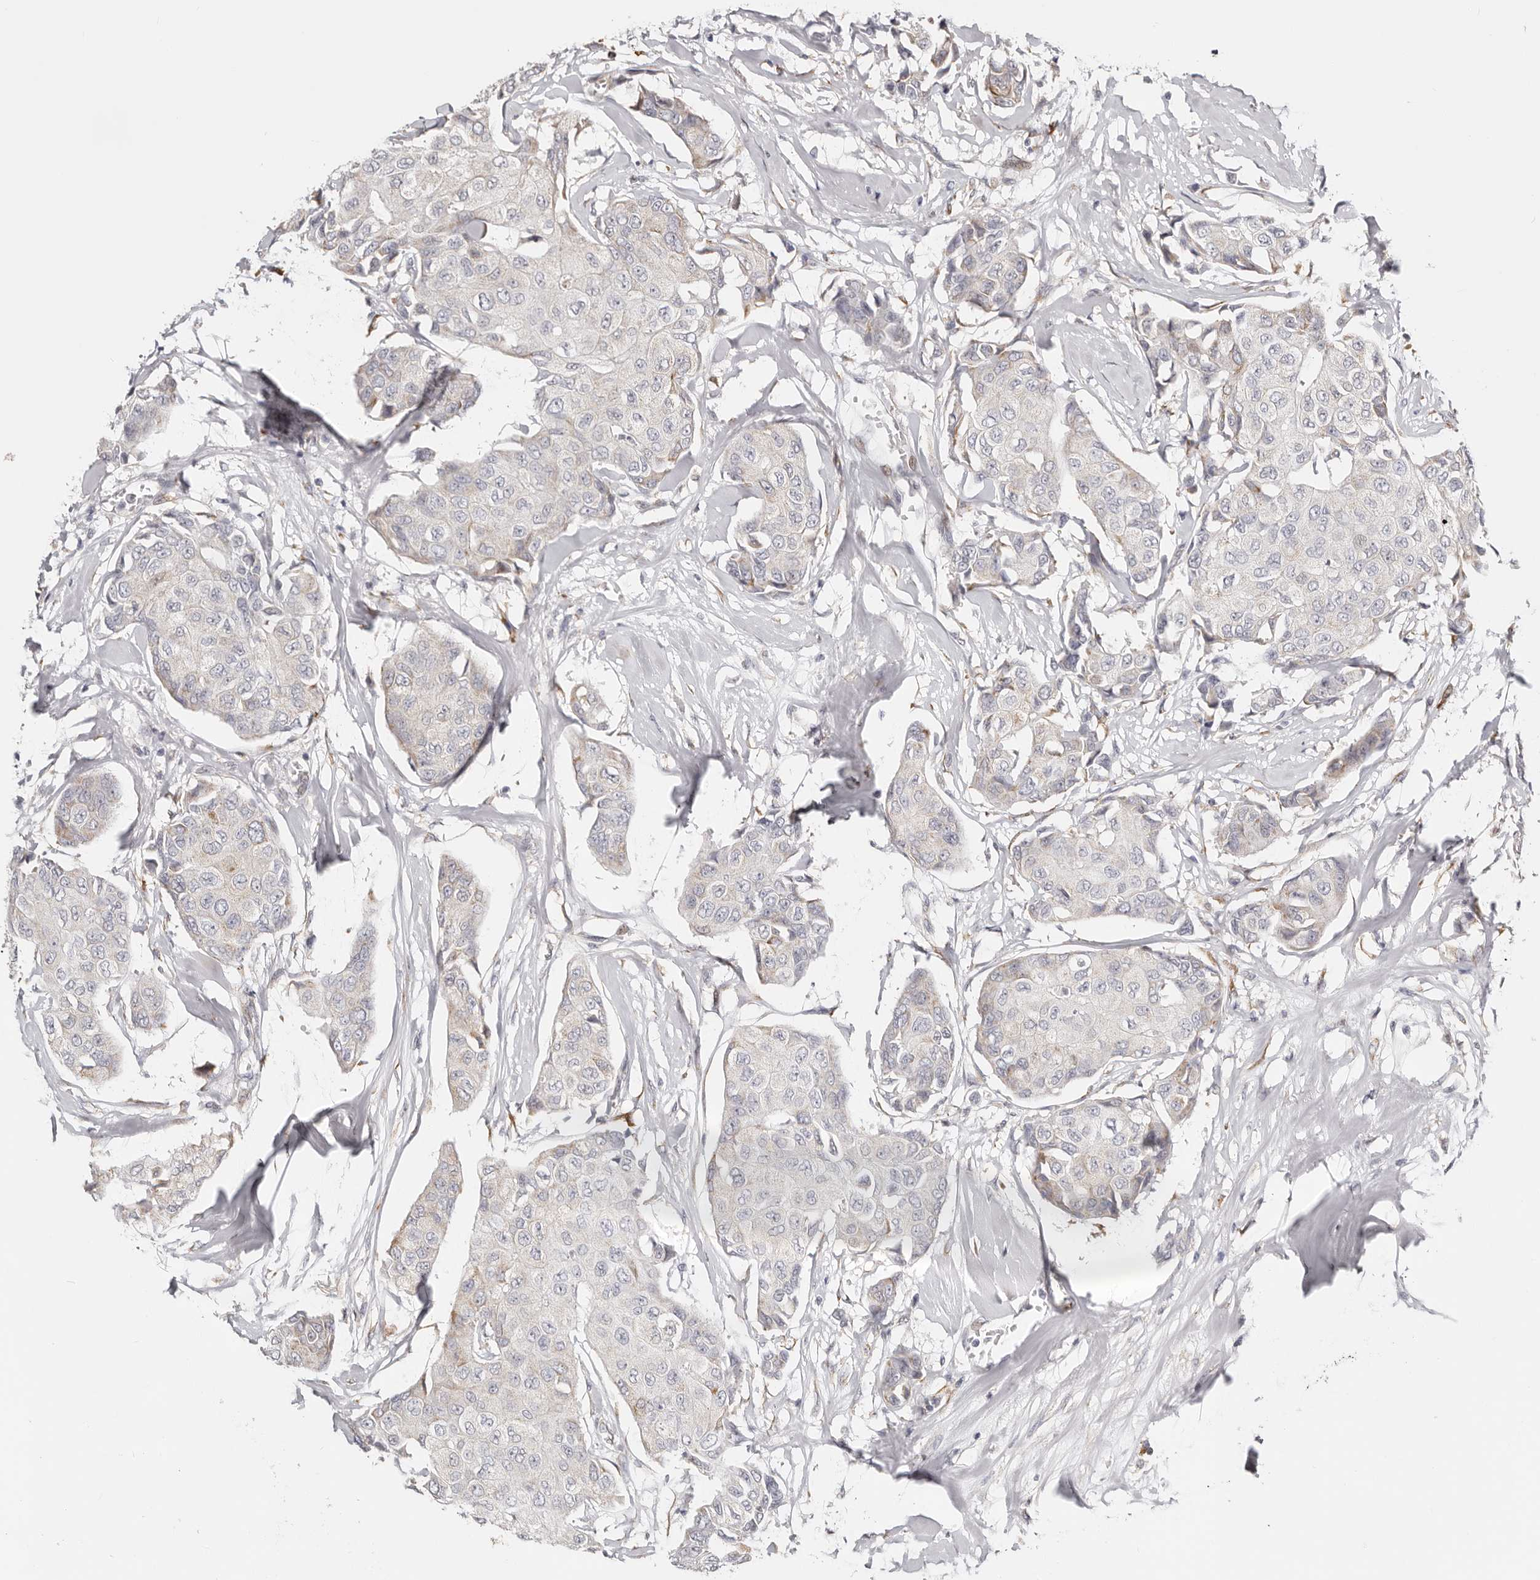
{"staining": {"intensity": "negative", "quantity": "none", "location": "none"}, "tissue": "breast cancer", "cell_type": "Tumor cells", "image_type": "cancer", "snomed": [{"axis": "morphology", "description": "Duct carcinoma"}, {"axis": "topography", "description": "Breast"}], "caption": "An IHC photomicrograph of breast cancer (infiltrating ductal carcinoma) is shown. There is no staining in tumor cells of breast cancer (infiltrating ductal carcinoma).", "gene": "IL32", "patient": {"sex": "female", "age": 80}}